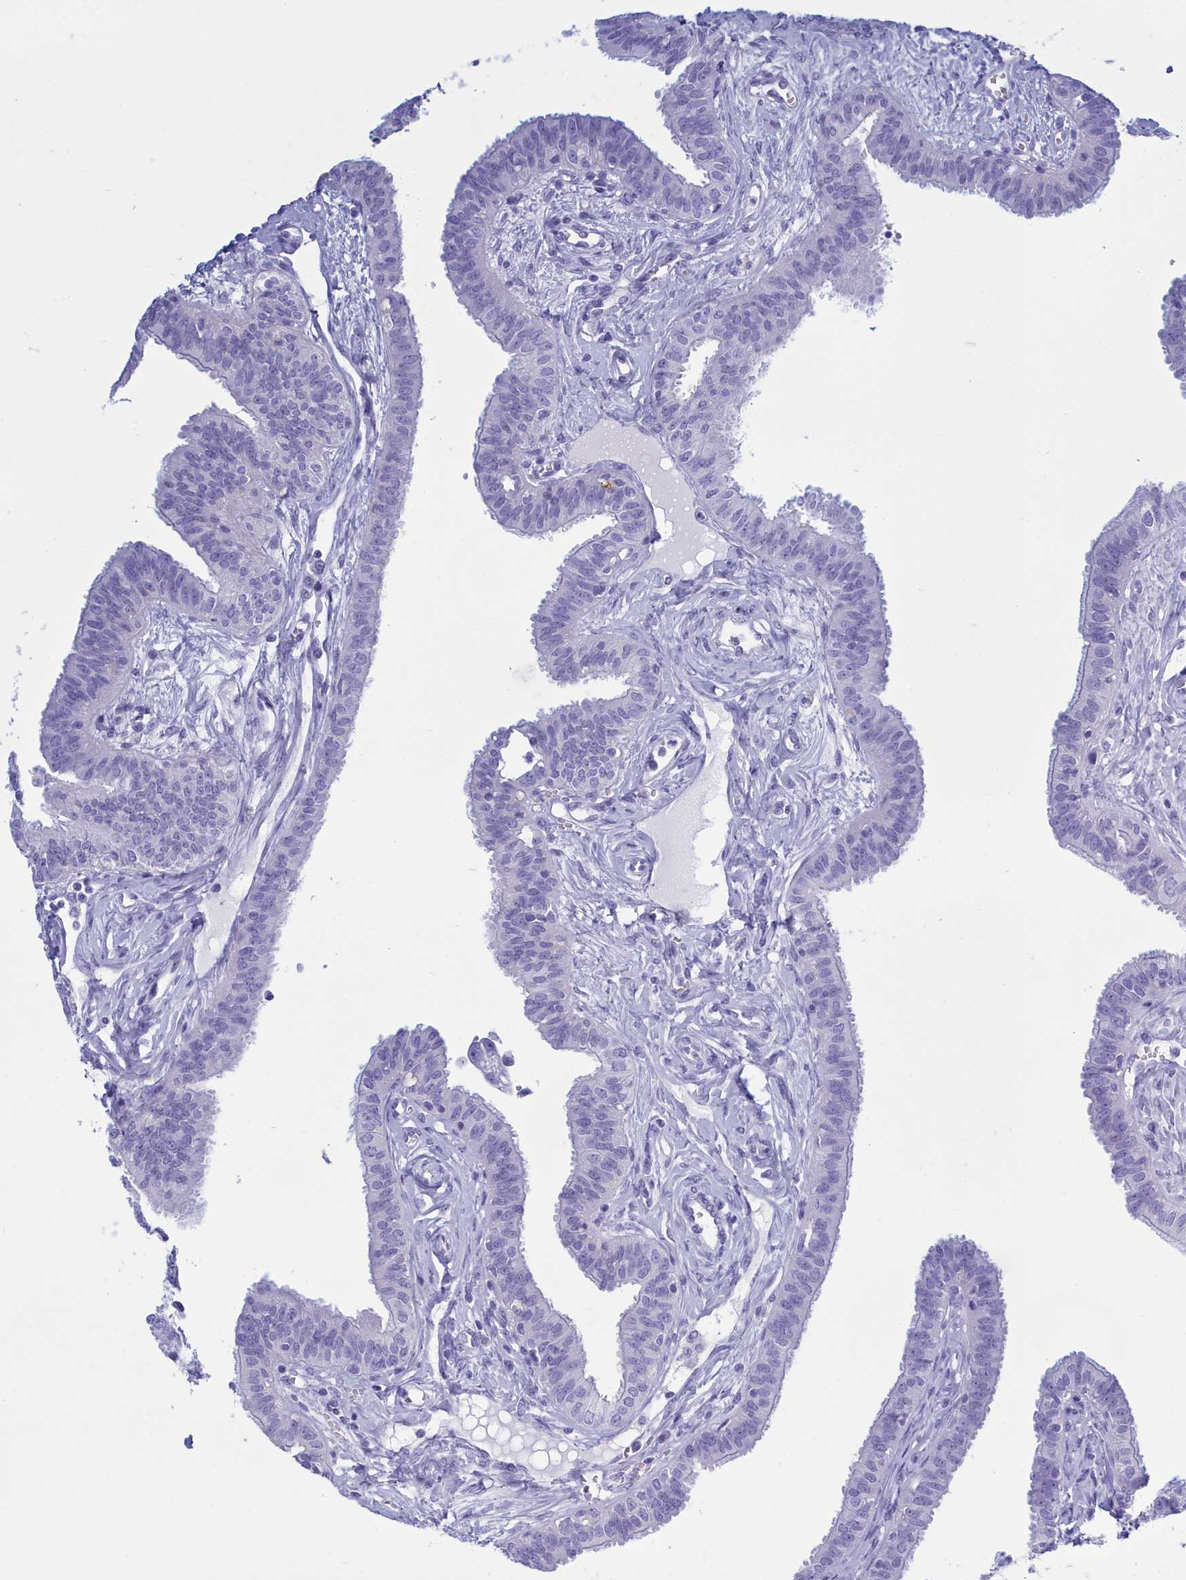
{"staining": {"intensity": "negative", "quantity": "none", "location": "none"}, "tissue": "fallopian tube", "cell_type": "Glandular cells", "image_type": "normal", "snomed": [{"axis": "morphology", "description": "Normal tissue, NOS"}, {"axis": "morphology", "description": "Carcinoma, NOS"}, {"axis": "topography", "description": "Fallopian tube"}, {"axis": "topography", "description": "Ovary"}], "caption": "The histopathology image reveals no staining of glandular cells in normal fallopian tube. (DAB IHC, high magnification).", "gene": "TMEM97", "patient": {"sex": "female", "age": 59}}